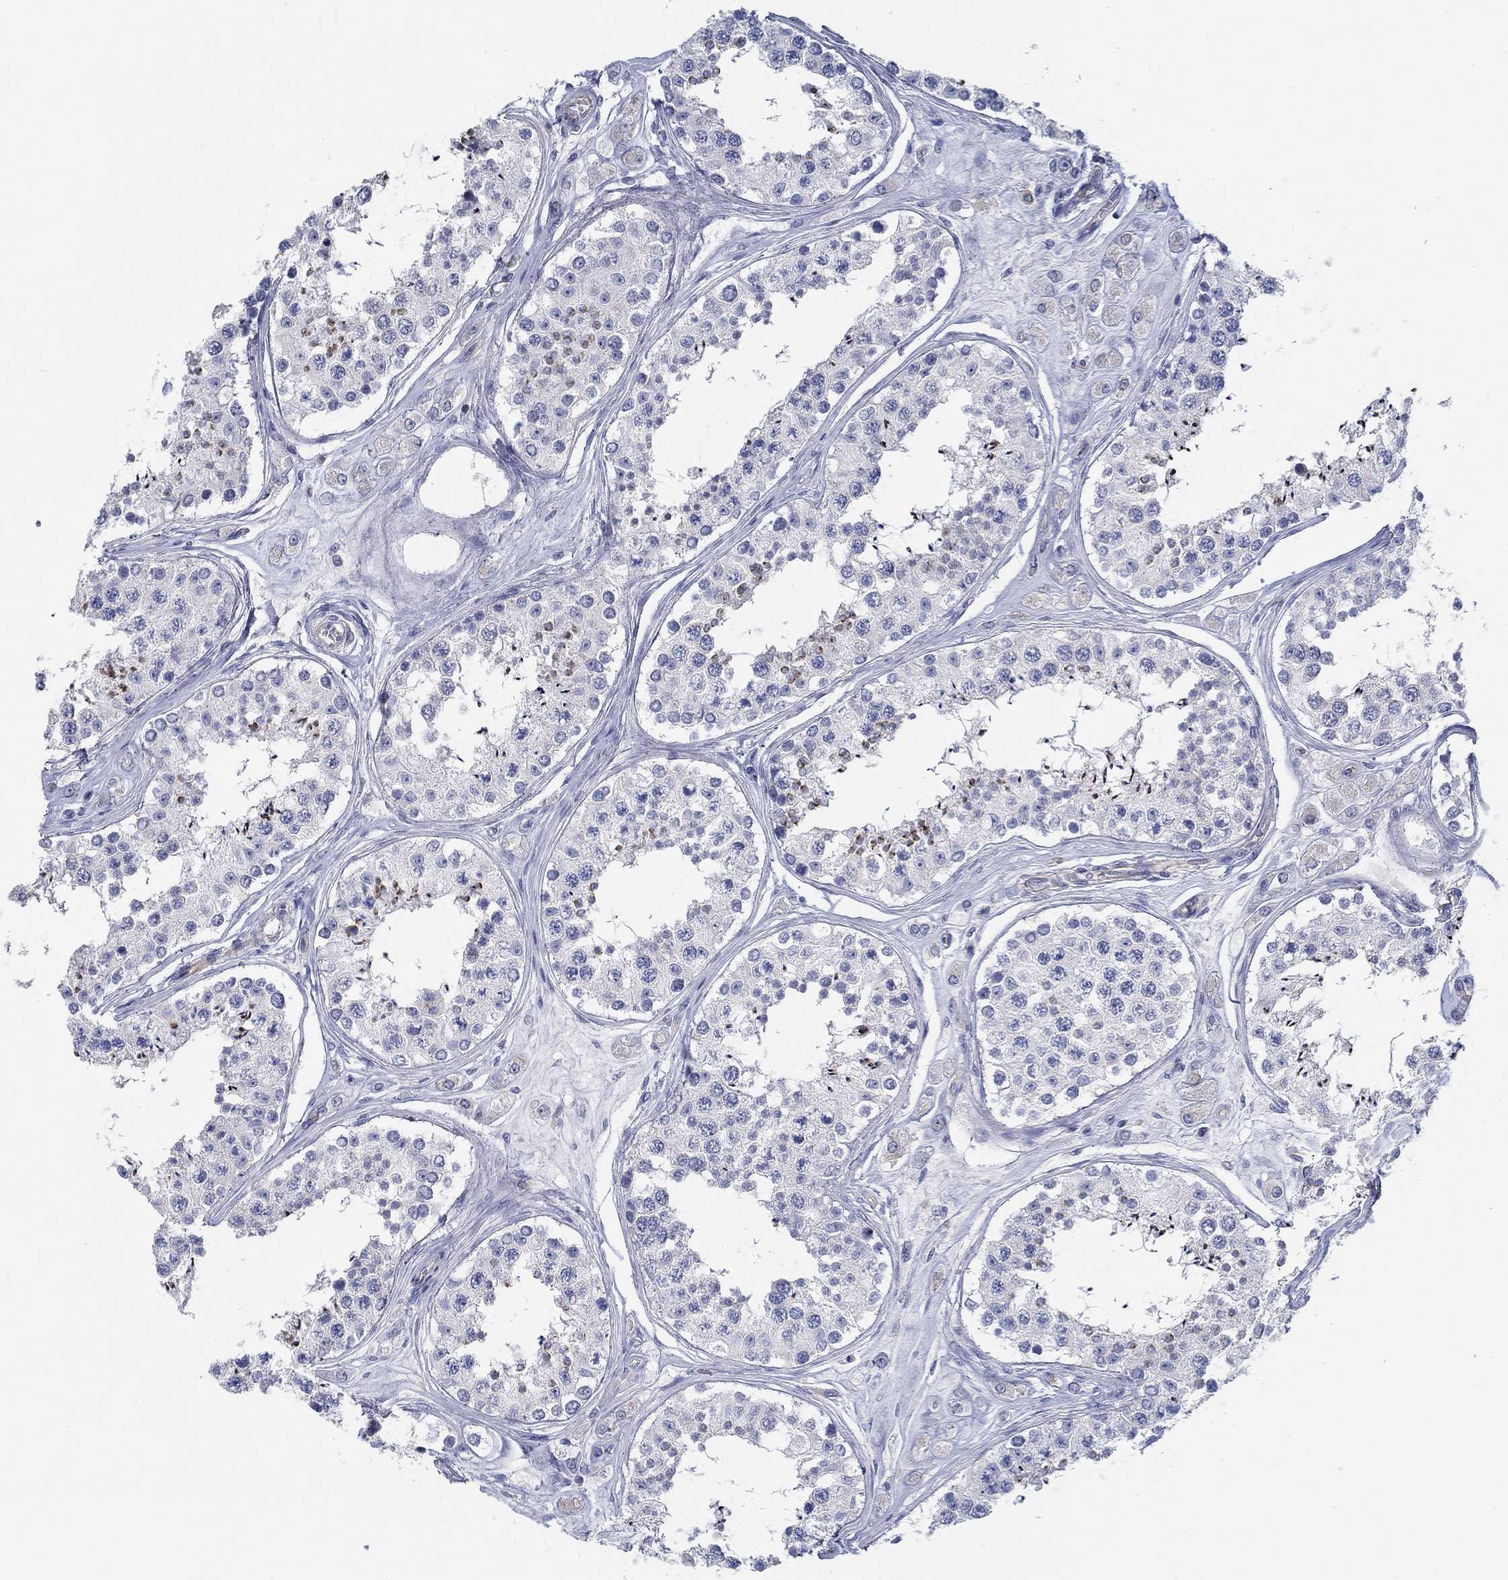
{"staining": {"intensity": "strong", "quantity": "<25%", "location": "cytoplasmic/membranous"}, "tissue": "testis", "cell_type": "Cells in seminiferous ducts", "image_type": "normal", "snomed": [{"axis": "morphology", "description": "Normal tissue, NOS"}, {"axis": "topography", "description": "Testis"}], "caption": "Immunohistochemistry (IHC) image of normal testis: human testis stained using immunohistochemistry reveals medium levels of strong protein expression localized specifically in the cytoplasmic/membranous of cells in seminiferous ducts, appearing as a cytoplasmic/membranous brown color.", "gene": "BBOF1", "patient": {"sex": "male", "age": 25}}